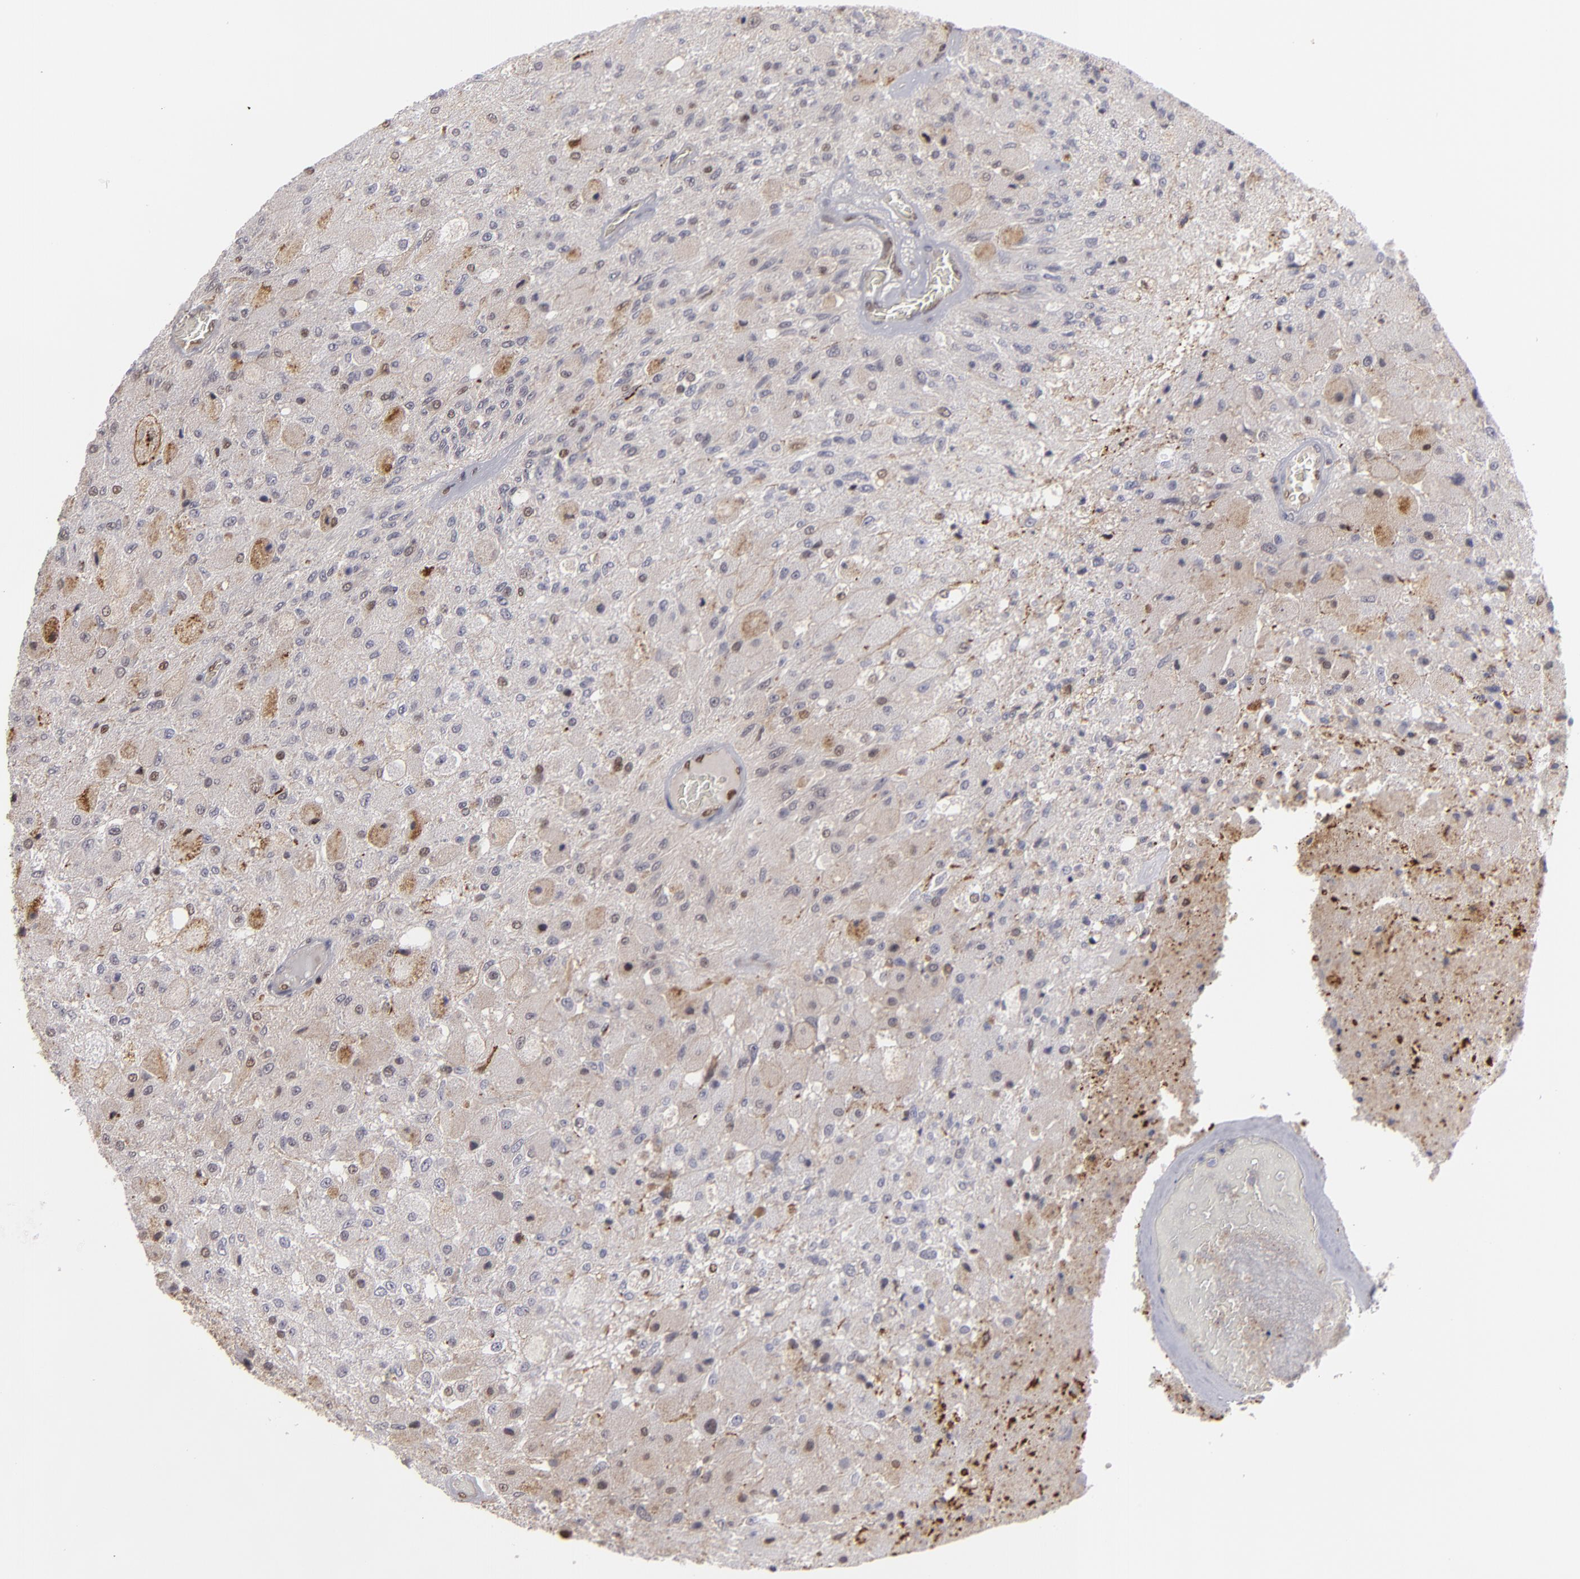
{"staining": {"intensity": "weak", "quantity": "<25%", "location": "cytoplasmic/membranous,nuclear"}, "tissue": "glioma", "cell_type": "Tumor cells", "image_type": "cancer", "snomed": [{"axis": "morphology", "description": "Normal tissue, NOS"}, {"axis": "morphology", "description": "Glioma, malignant, High grade"}, {"axis": "topography", "description": "Cerebral cortex"}], "caption": "This is a photomicrograph of IHC staining of glioma, which shows no positivity in tumor cells.", "gene": "GSR", "patient": {"sex": "male", "age": 77}}